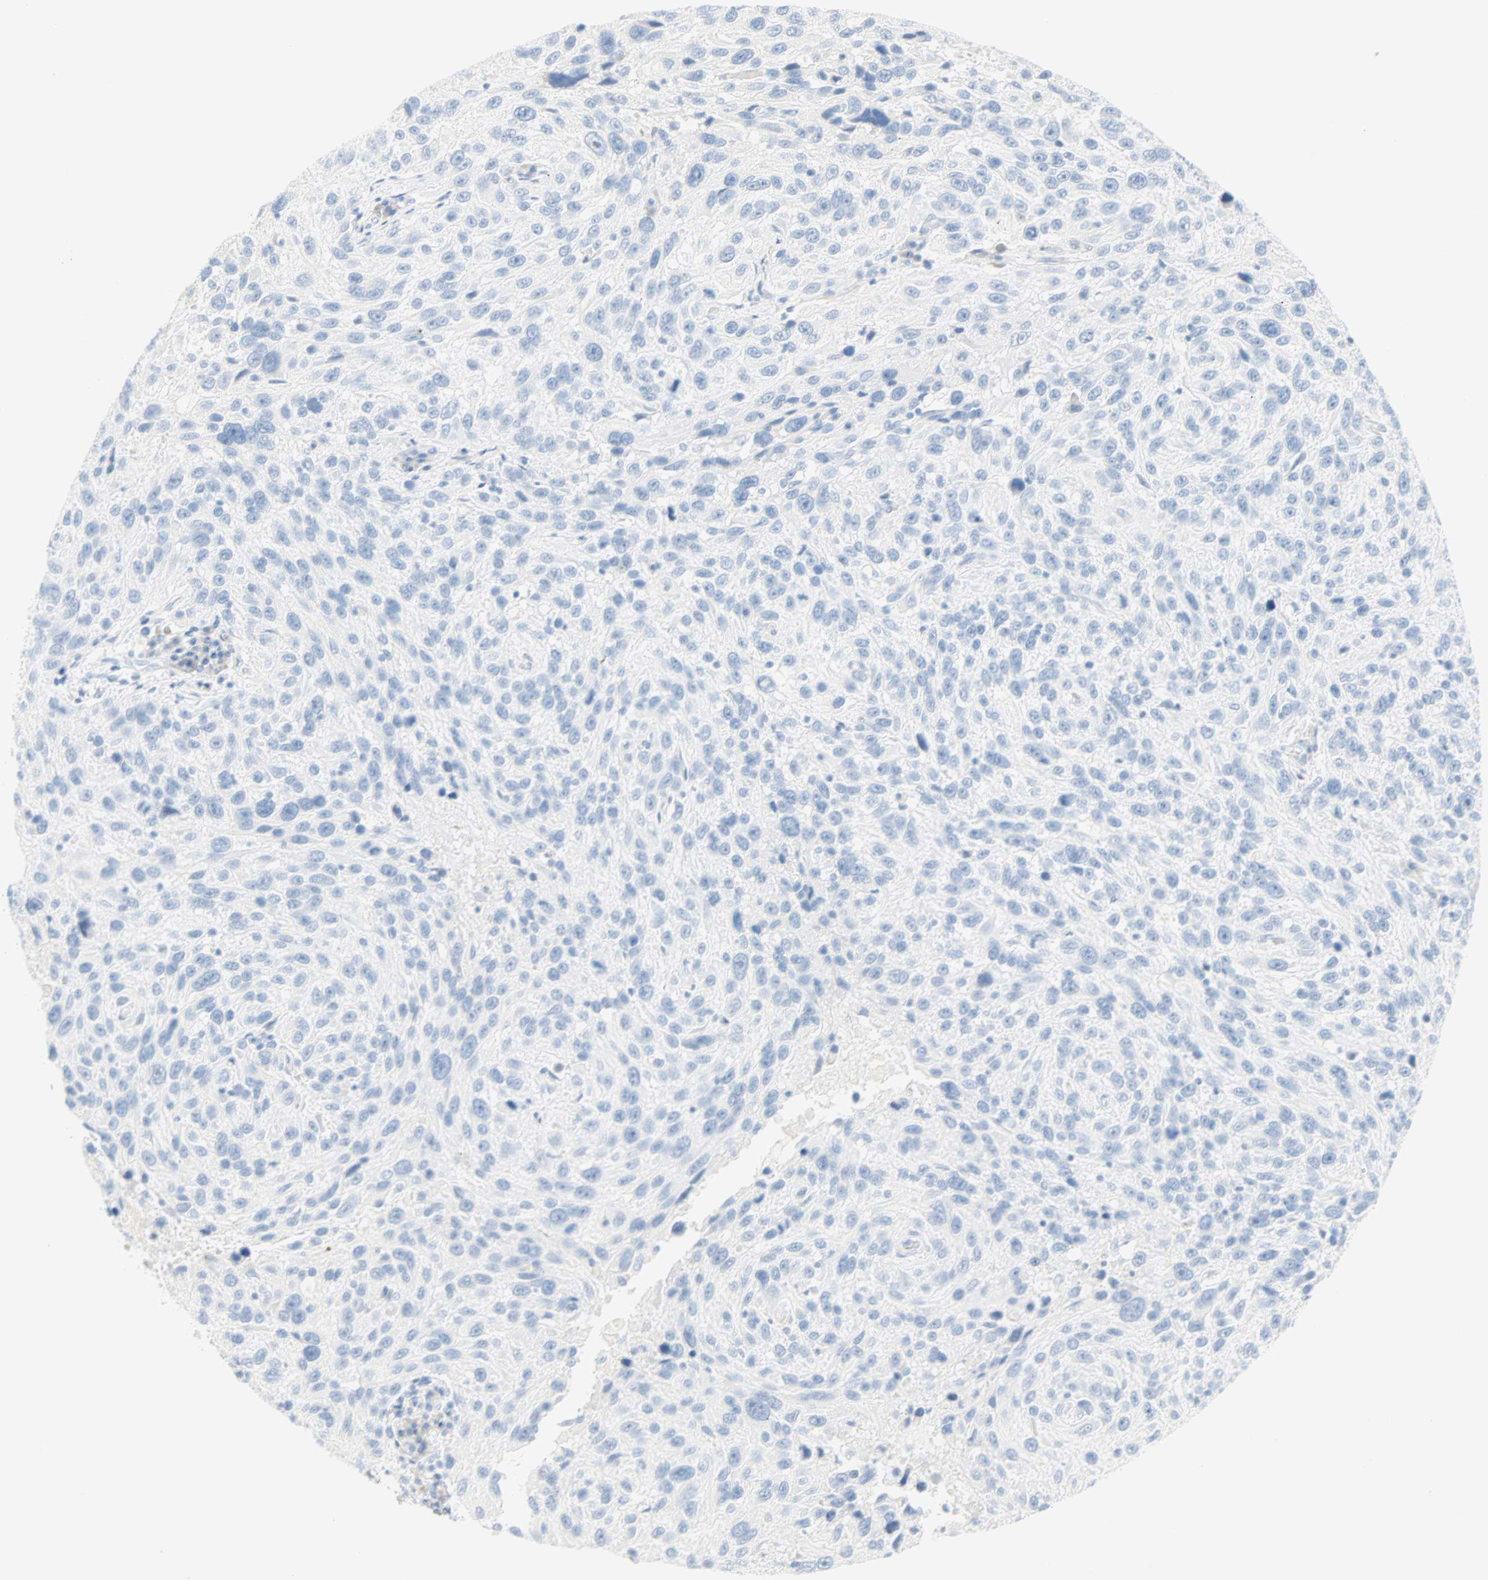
{"staining": {"intensity": "negative", "quantity": "none", "location": "none"}, "tissue": "melanoma", "cell_type": "Tumor cells", "image_type": "cancer", "snomed": [{"axis": "morphology", "description": "Malignant melanoma, NOS"}, {"axis": "topography", "description": "Skin"}], "caption": "There is no significant expression in tumor cells of melanoma.", "gene": "SELENBP1", "patient": {"sex": "male", "age": 53}}